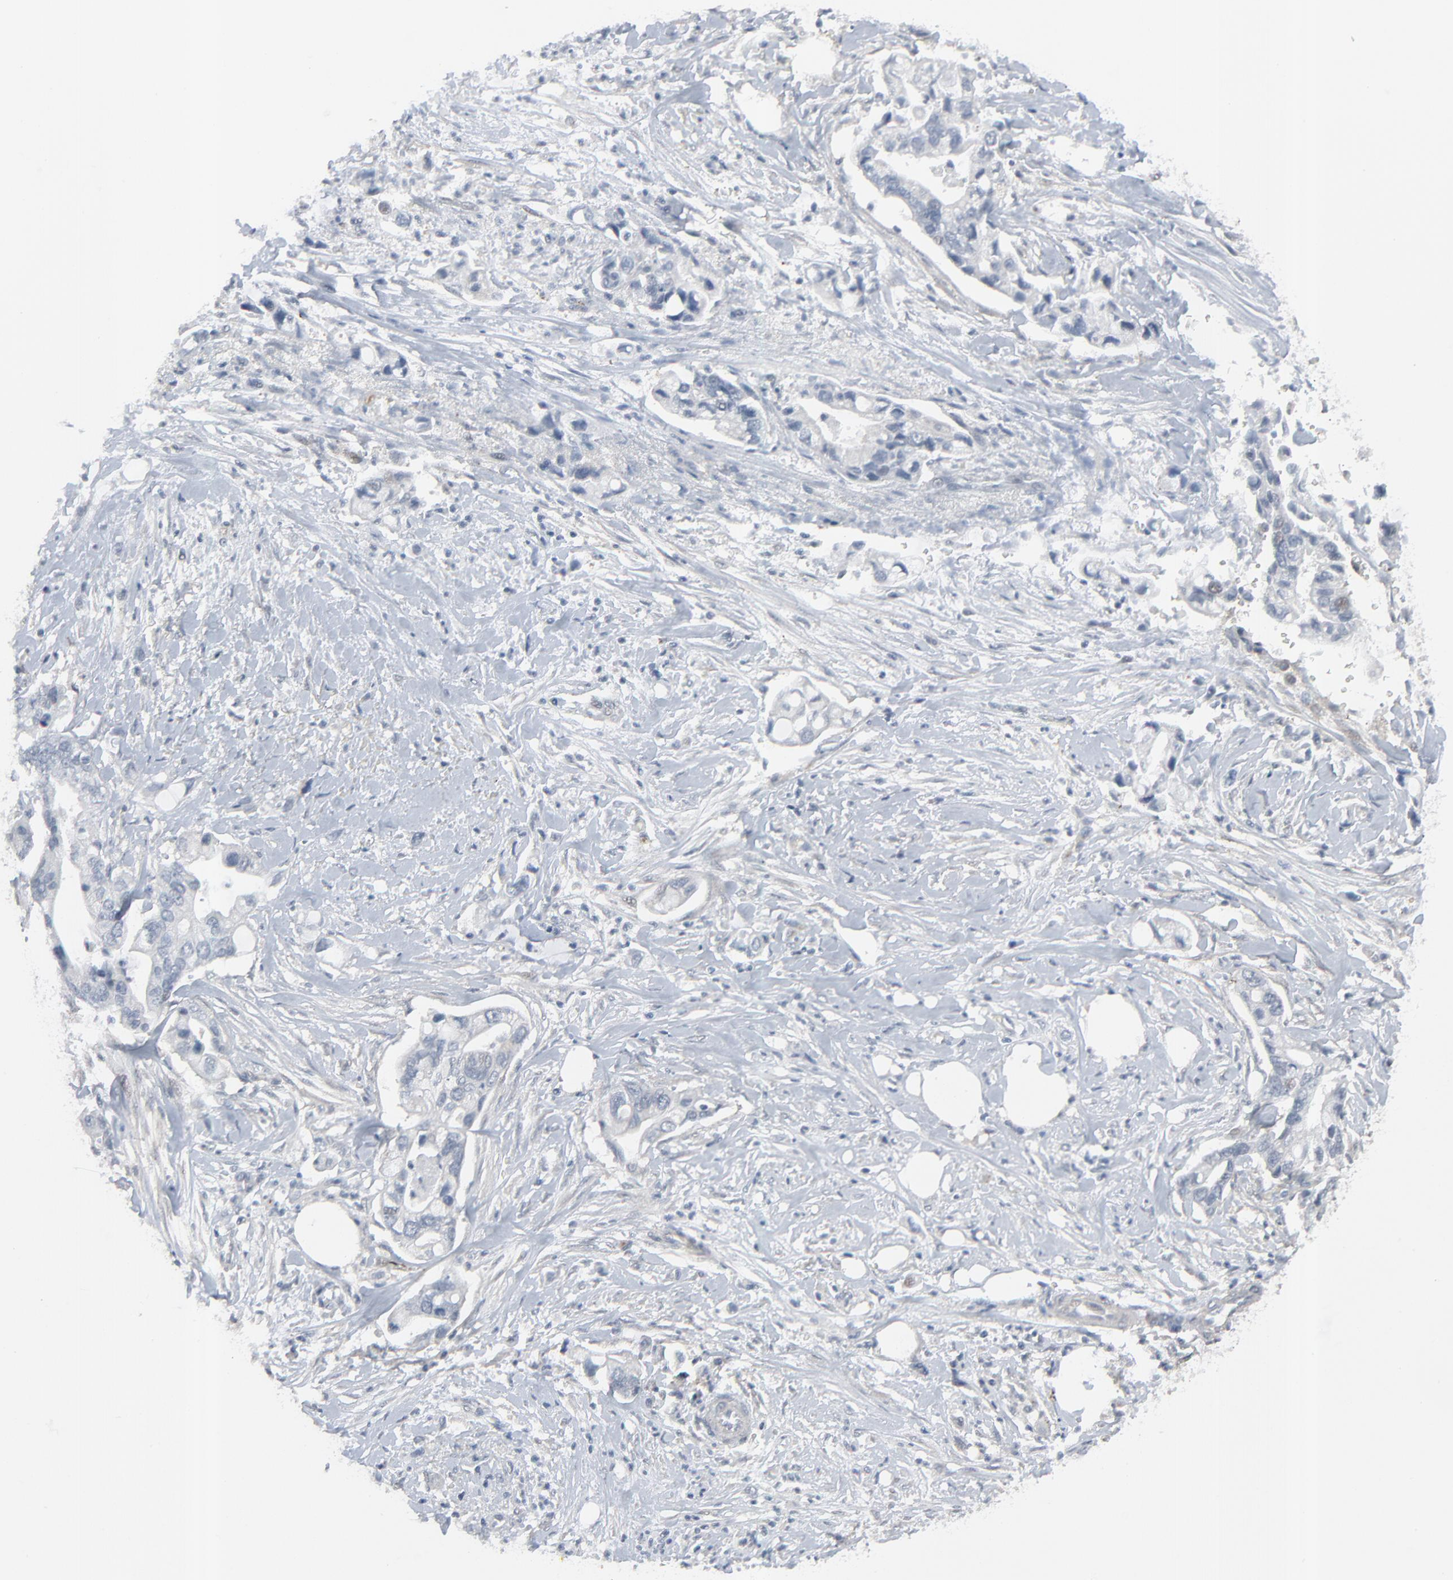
{"staining": {"intensity": "negative", "quantity": "none", "location": "none"}, "tissue": "pancreatic cancer", "cell_type": "Tumor cells", "image_type": "cancer", "snomed": [{"axis": "morphology", "description": "Adenocarcinoma, NOS"}, {"axis": "topography", "description": "Pancreas"}], "caption": "There is no significant staining in tumor cells of pancreatic cancer (adenocarcinoma).", "gene": "NEUROD1", "patient": {"sex": "male", "age": 70}}